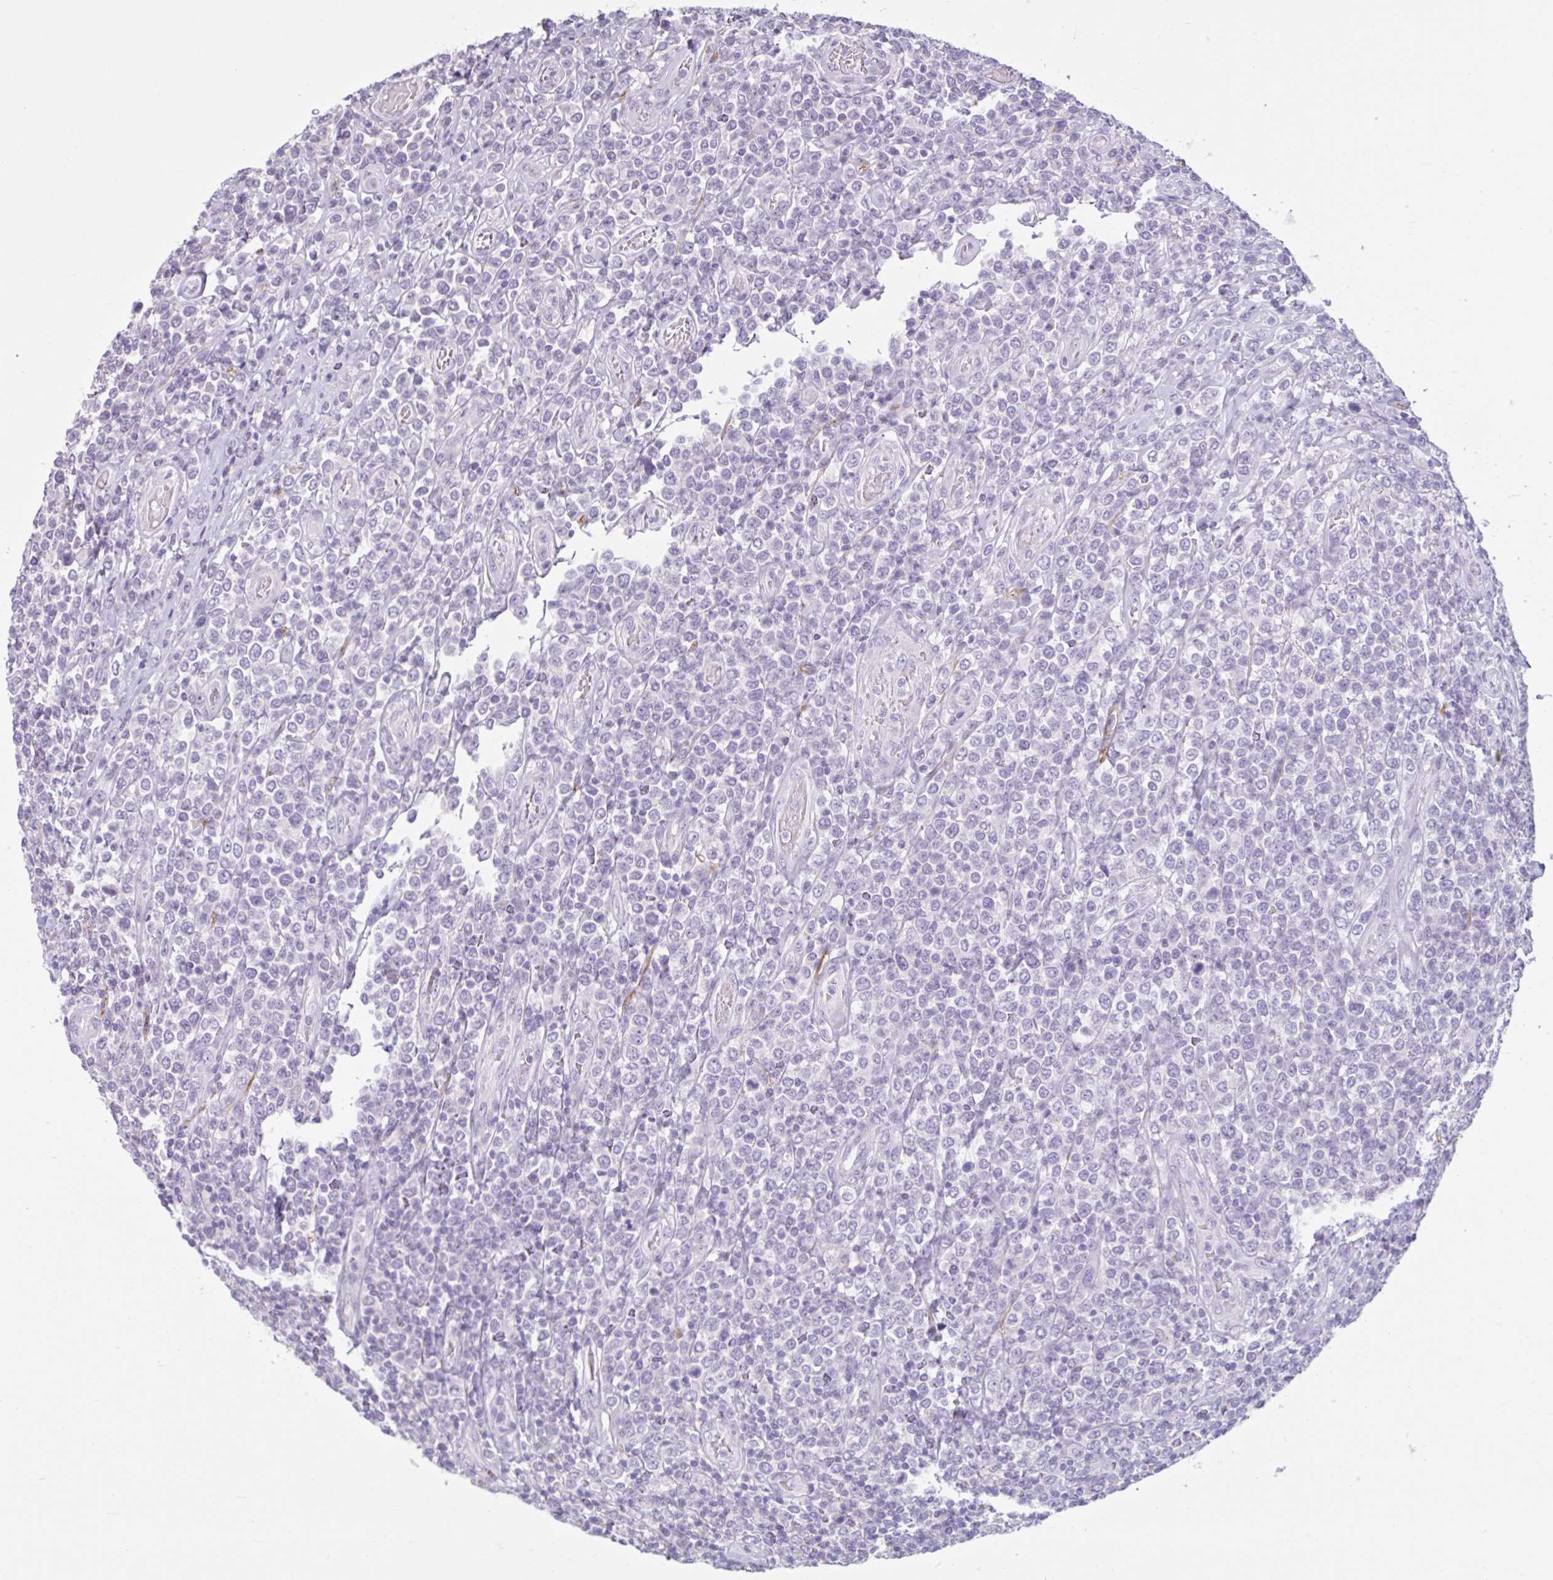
{"staining": {"intensity": "negative", "quantity": "none", "location": "none"}, "tissue": "lymphoma", "cell_type": "Tumor cells", "image_type": "cancer", "snomed": [{"axis": "morphology", "description": "Malignant lymphoma, non-Hodgkin's type, High grade"}, {"axis": "topography", "description": "Soft tissue"}], "caption": "Tumor cells show no significant protein positivity in lymphoma.", "gene": "CDH19", "patient": {"sex": "female", "age": 56}}